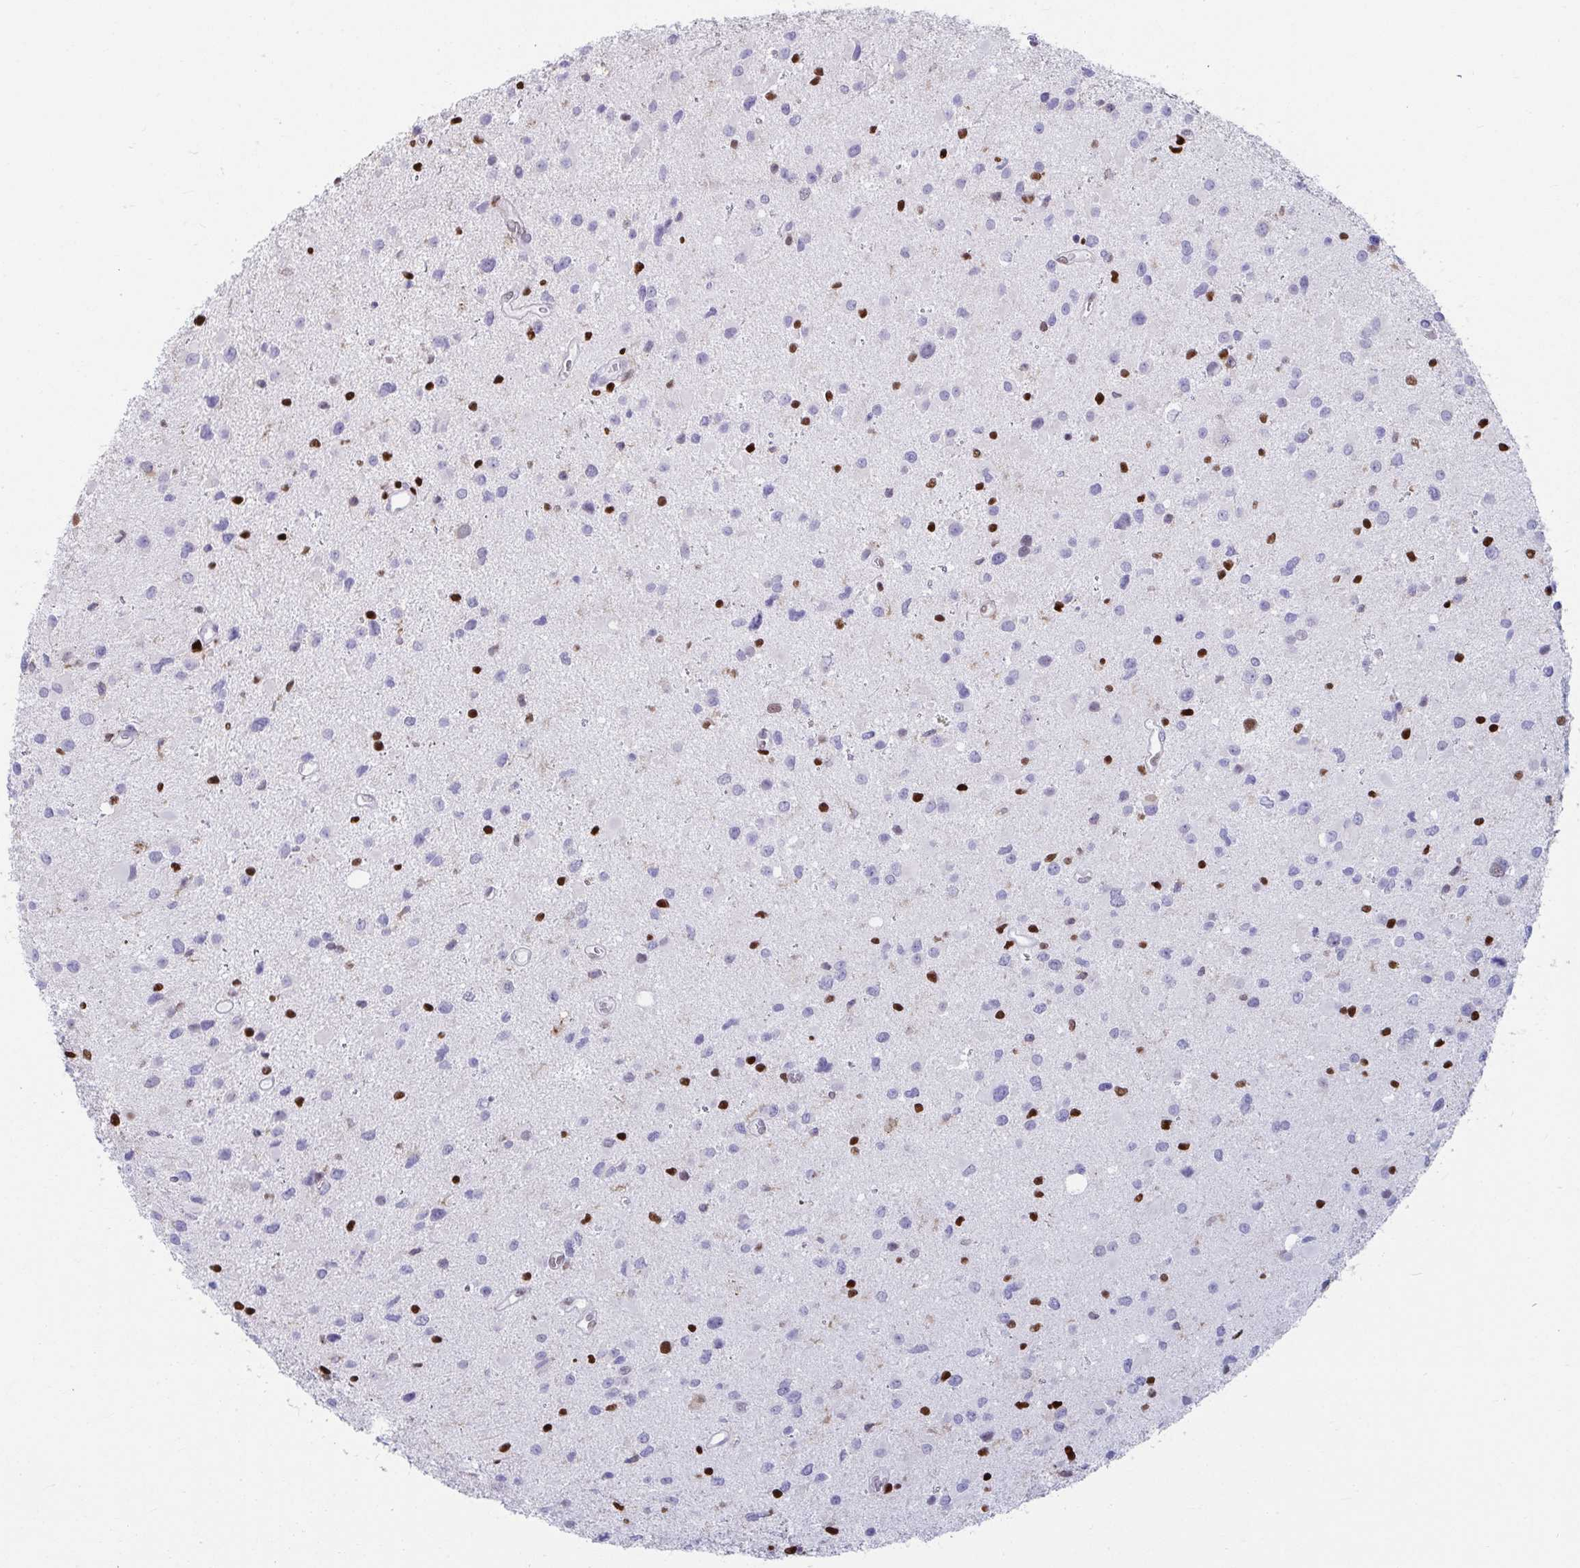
{"staining": {"intensity": "negative", "quantity": "none", "location": "none"}, "tissue": "glioma", "cell_type": "Tumor cells", "image_type": "cancer", "snomed": [{"axis": "morphology", "description": "Glioma, malignant, Low grade"}, {"axis": "topography", "description": "Brain"}], "caption": "Immunohistochemical staining of human glioma shows no significant staining in tumor cells.", "gene": "ZNF586", "patient": {"sex": "female", "age": 32}}